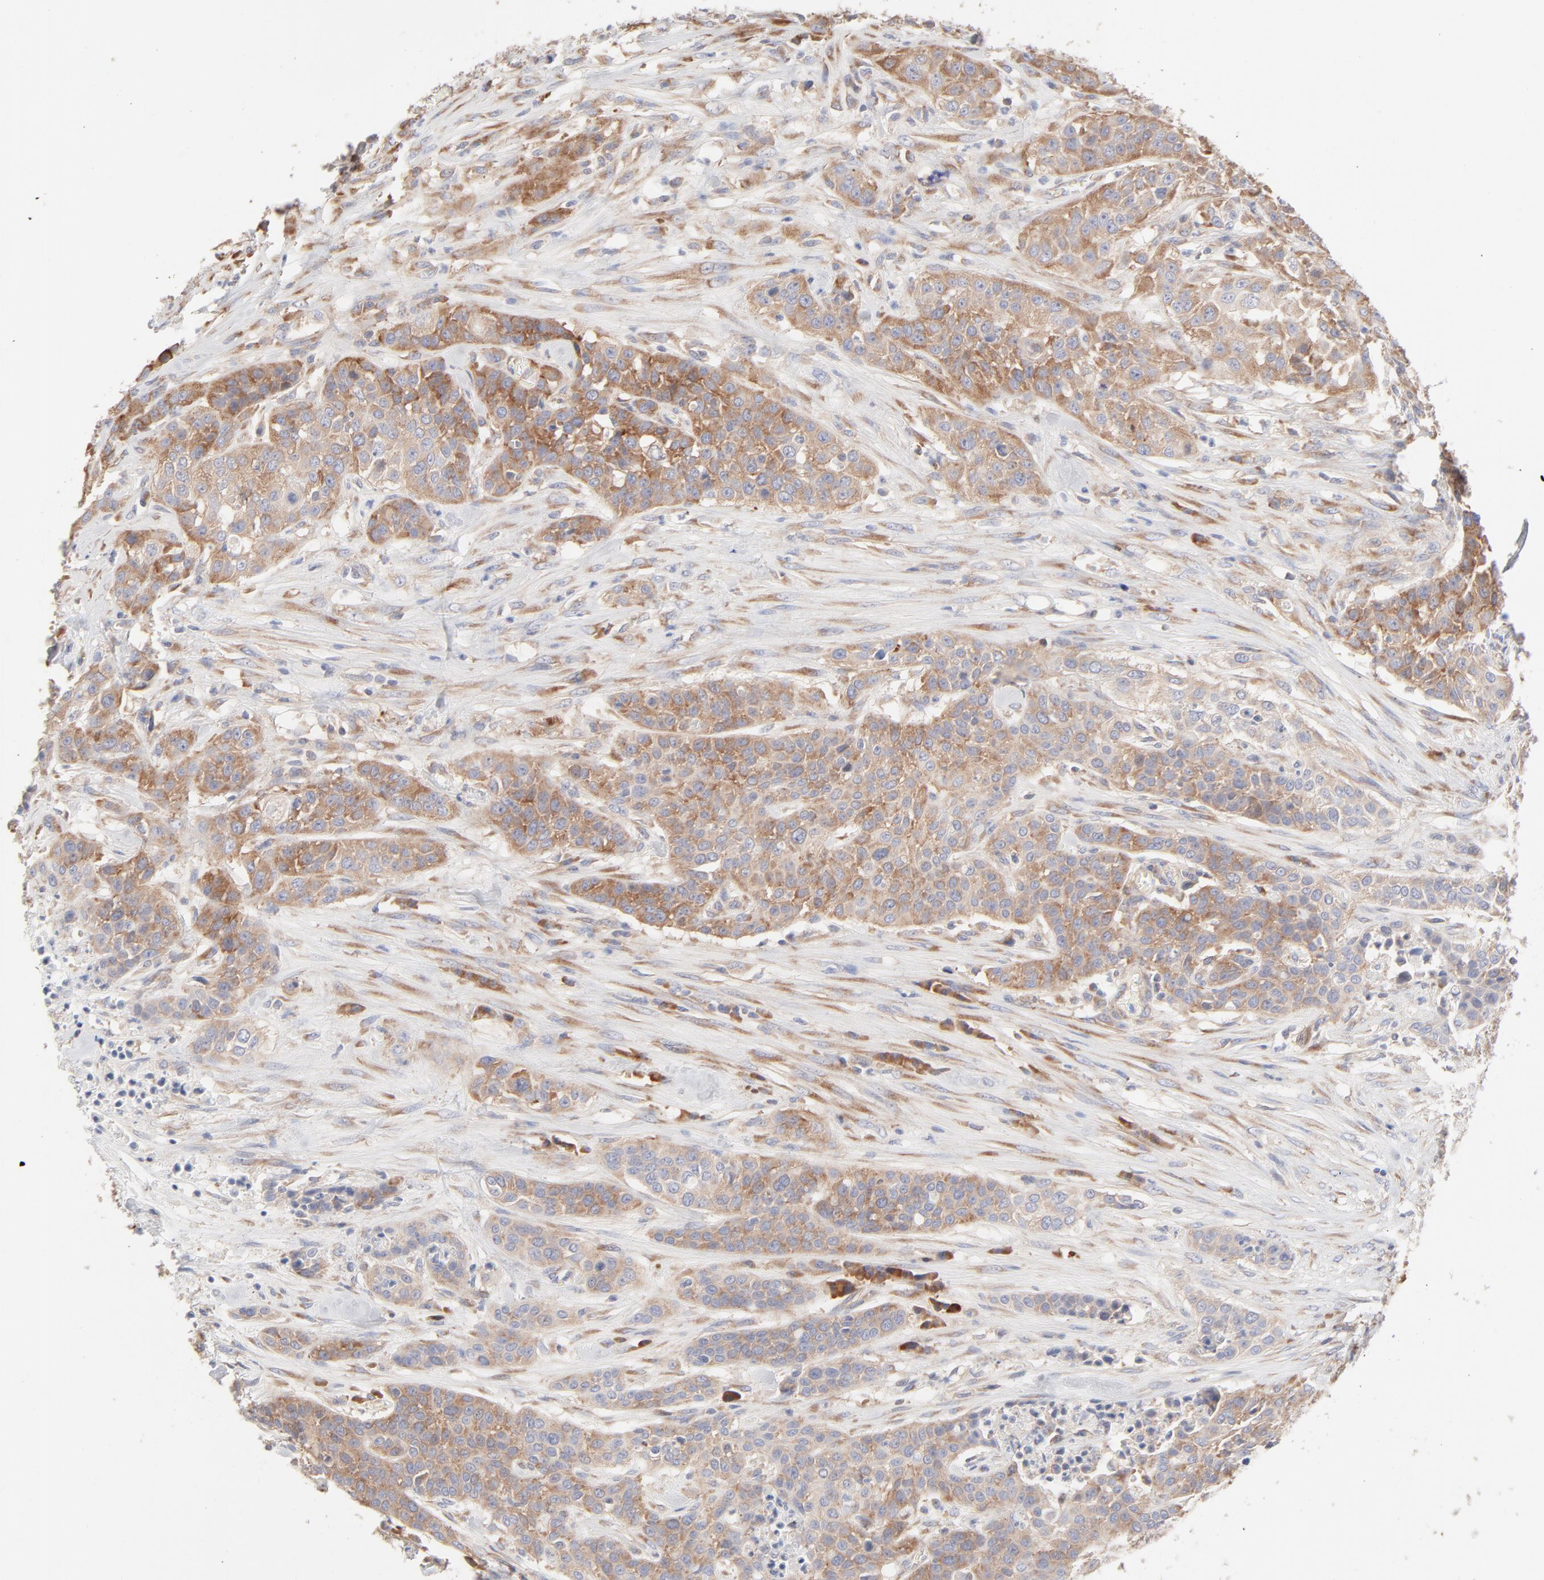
{"staining": {"intensity": "moderate", "quantity": ">75%", "location": "cytoplasmic/membranous"}, "tissue": "urothelial cancer", "cell_type": "Tumor cells", "image_type": "cancer", "snomed": [{"axis": "morphology", "description": "Urothelial carcinoma, High grade"}, {"axis": "topography", "description": "Urinary bladder"}], "caption": "Human high-grade urothelial carcinoma stained with a protein marker displays moderate staining in tumor cells.", "gene": "RPS21", "patient": {"sex": "male", "age": 74}}